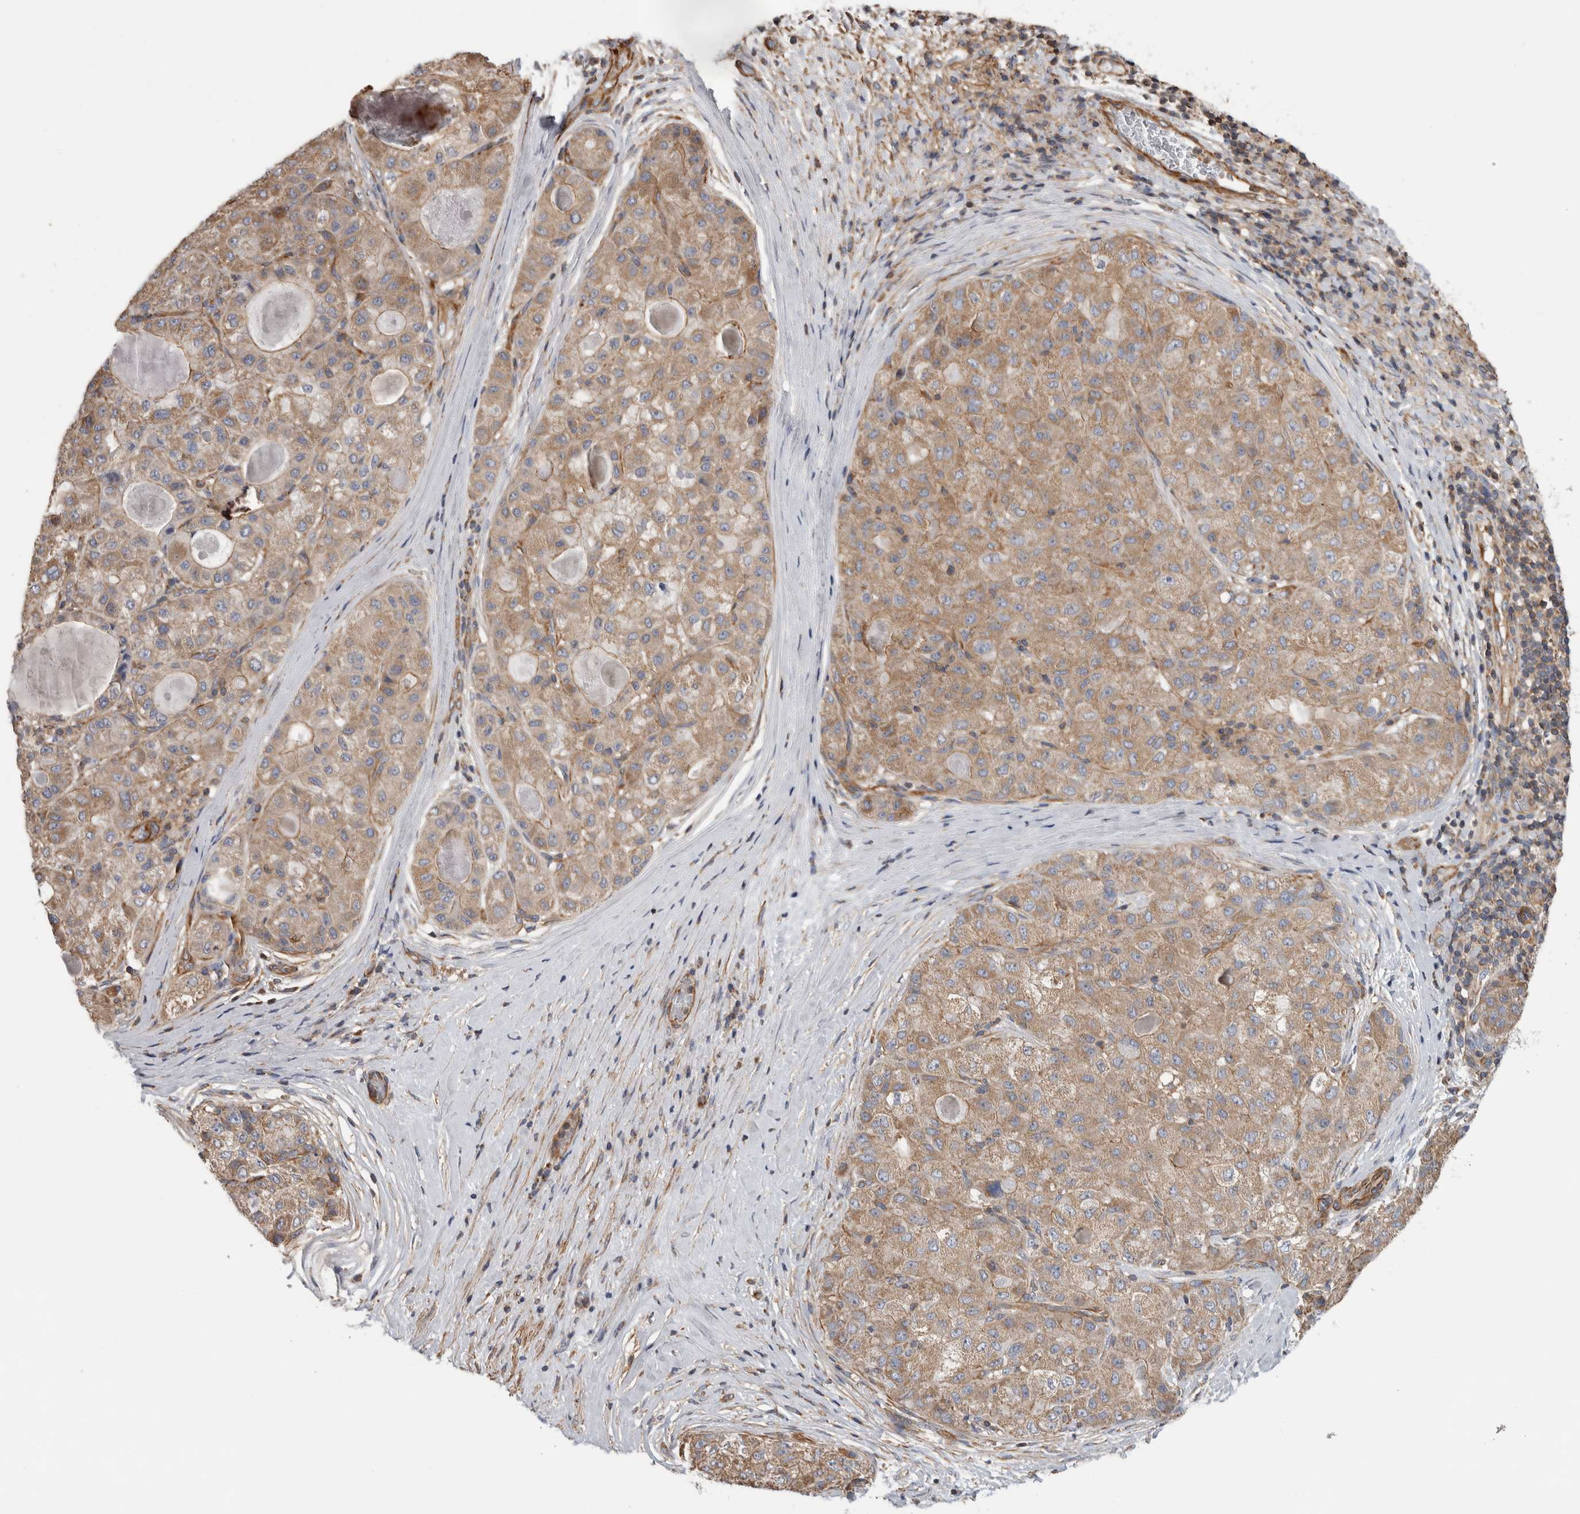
{"staining": {"intensity": "weak", "quantity": ">75%", "location": "cytoplasmic/membranous"}, "tissue": "liver cancer", "cell_type": "Tumor cells", "image_type": "cancer", "snomed": [{"axis": "morphology", "description": "Carcinoma, Hepatocellular, NOS"}, {"axis": "topography", "description": "Liver"}], "caption": "Human liver cancer (hepatocellular carcinoma) stained with a protein marker displays weak staining in tumor cells.", "gene": "SFXN2", "patient": {"sex": "male", "age": 80}}